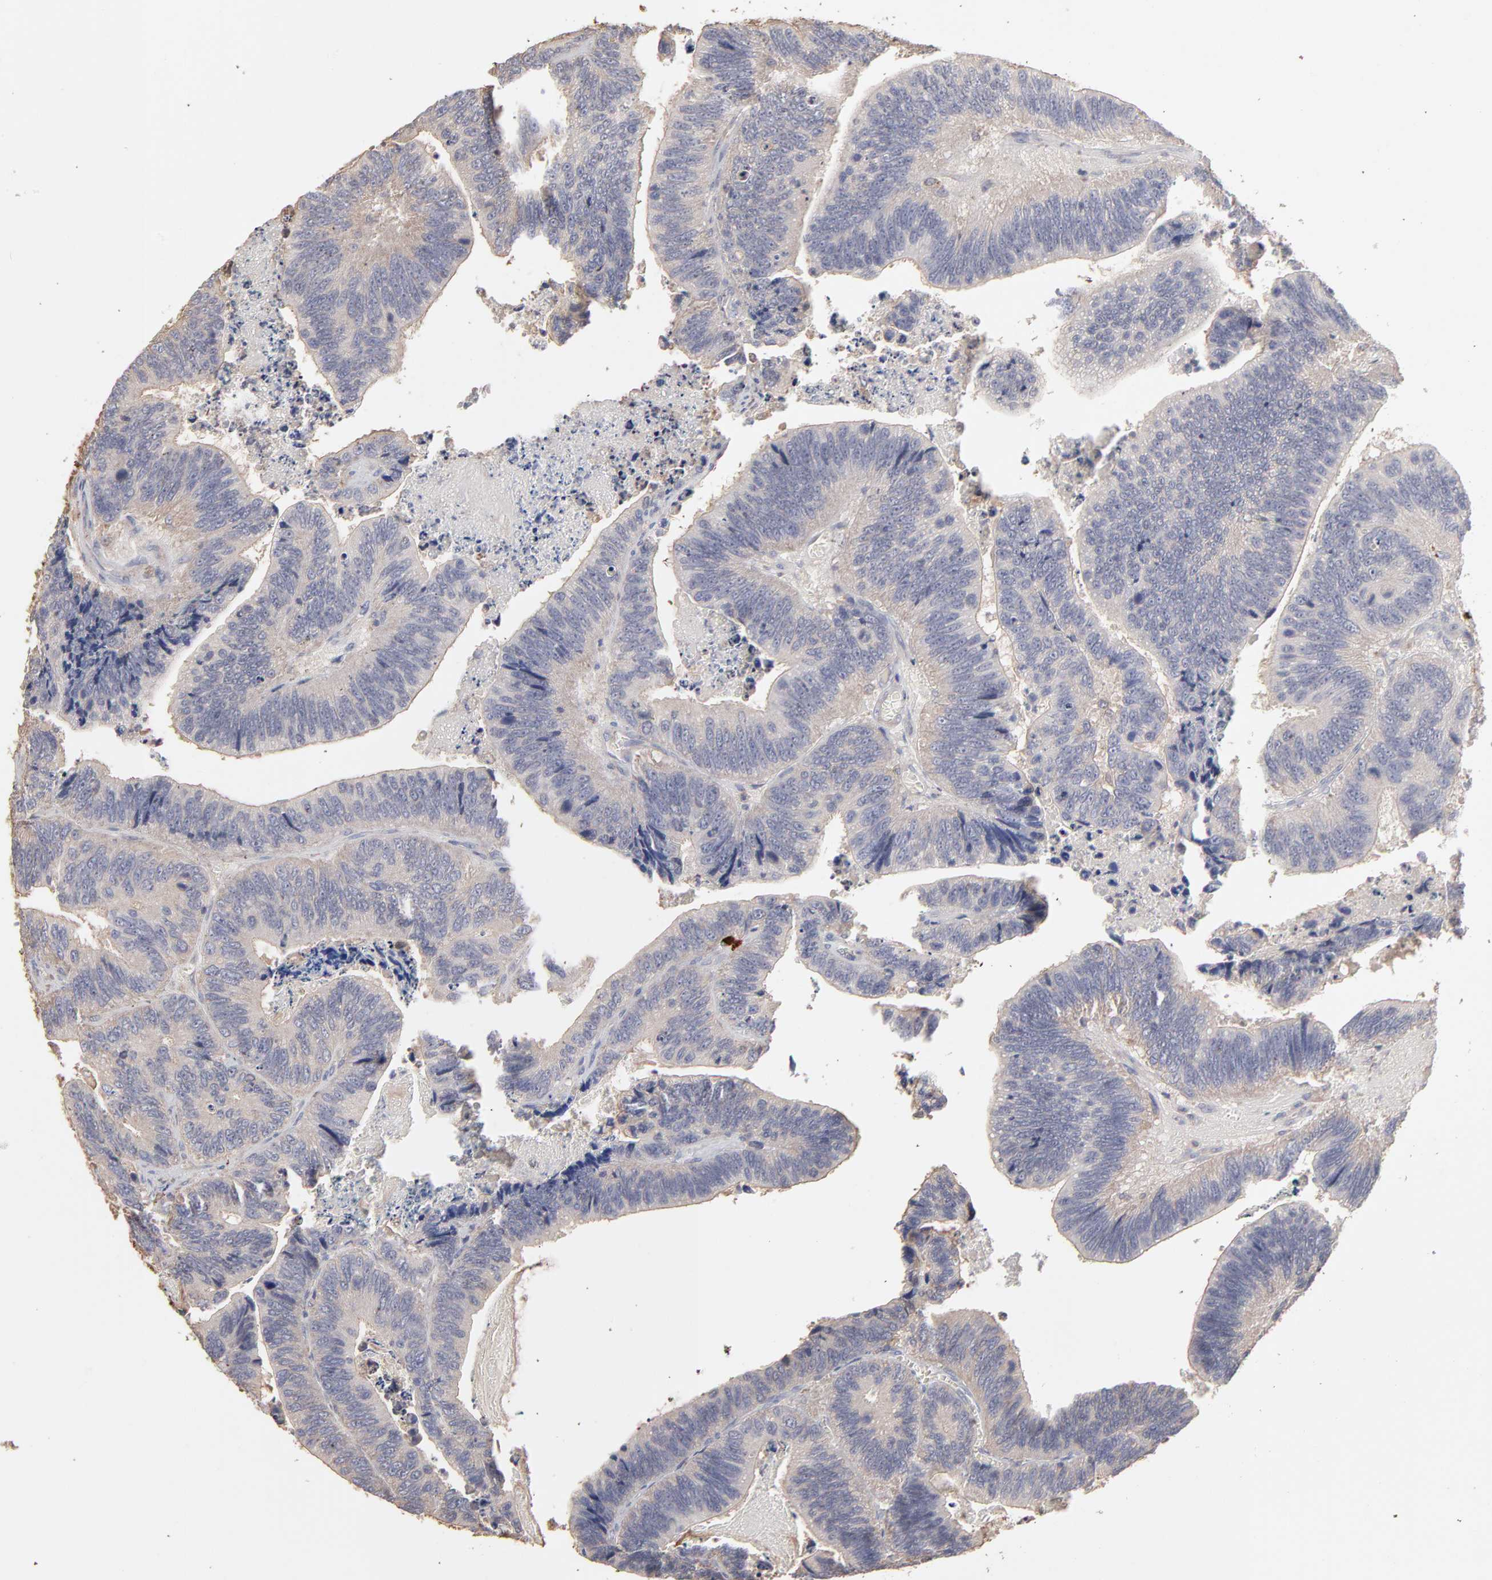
{"staining": {"intensity": "weak", "quantity": ">75%", "location": "cytoplasmic/membranous"}, "tissue": "colorectal cancer", "cell_type": "Tumor cells", "image_type": "cancer", "snomed": [{"axis": "morphology", "description": "Adenocarcinoma, NOS"}, {"axis": "topography", "description": "Colon"}], "caption": "Colorectal cancer (adenocarcinoma) stained for a protein exhibits weak cytoplasmic/membranous positivity in tumor cells. (DAB (3,3'-diaminobenzidine) IHC with brightfield microscopy, high magnification).", "gene": "TANGO2", "patient": {"sex": "male", "age": 72}}